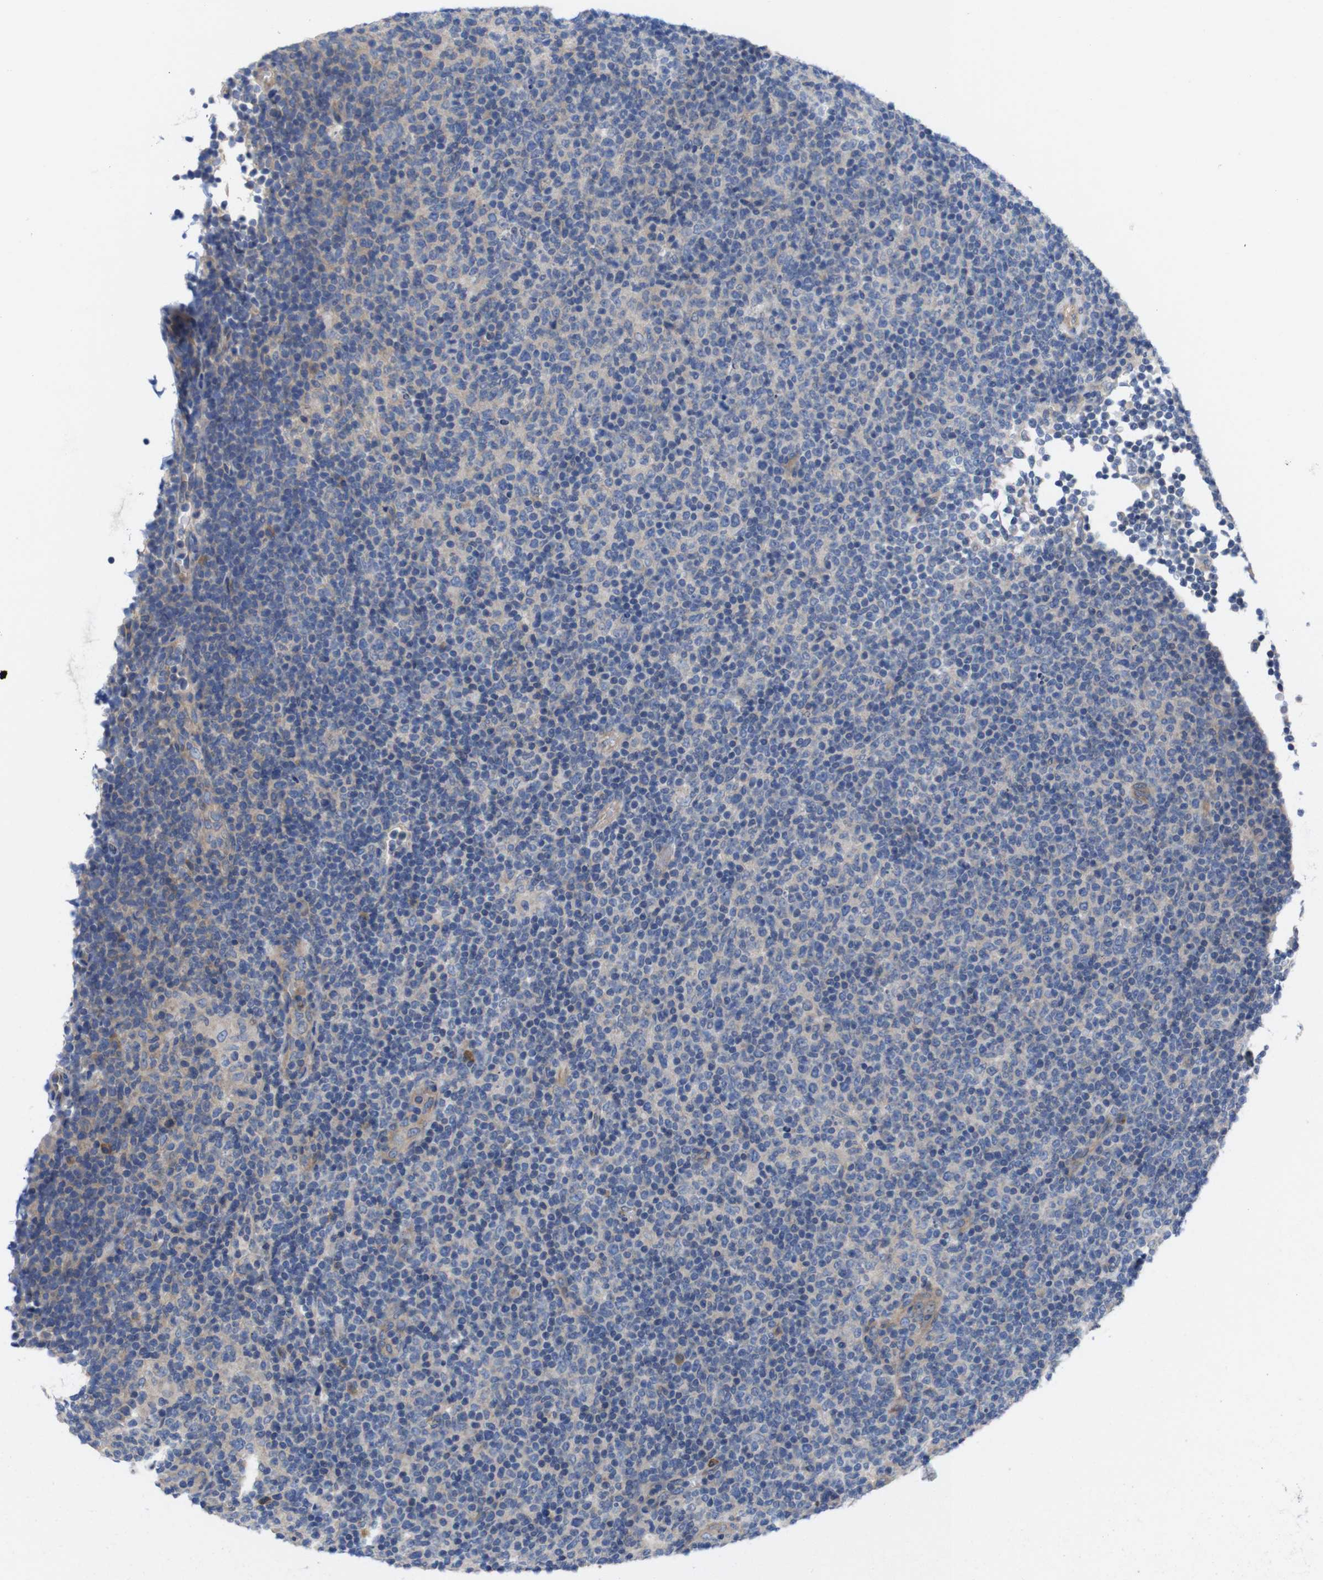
{"staining": {"intensity": "negative", "quantity": "none", "location": "none"}, "tissue": "lymphoma", "cell_type": "Tumor cells", "image_type": "cancer", "snomed": [{"axis": "morphology", "description": "Malignant lymphoma, non-Hodgkin's type, Low grade"}, {"axis": "topography", "description": "Lymph node"}], "caption": "IHC of human low-grade malignant lymphoma, non-Hodgkin's type demonstrates no positivity in tumor cells.", "gene": "USH1C", "patient": {"sex": "male", "age": 70}}